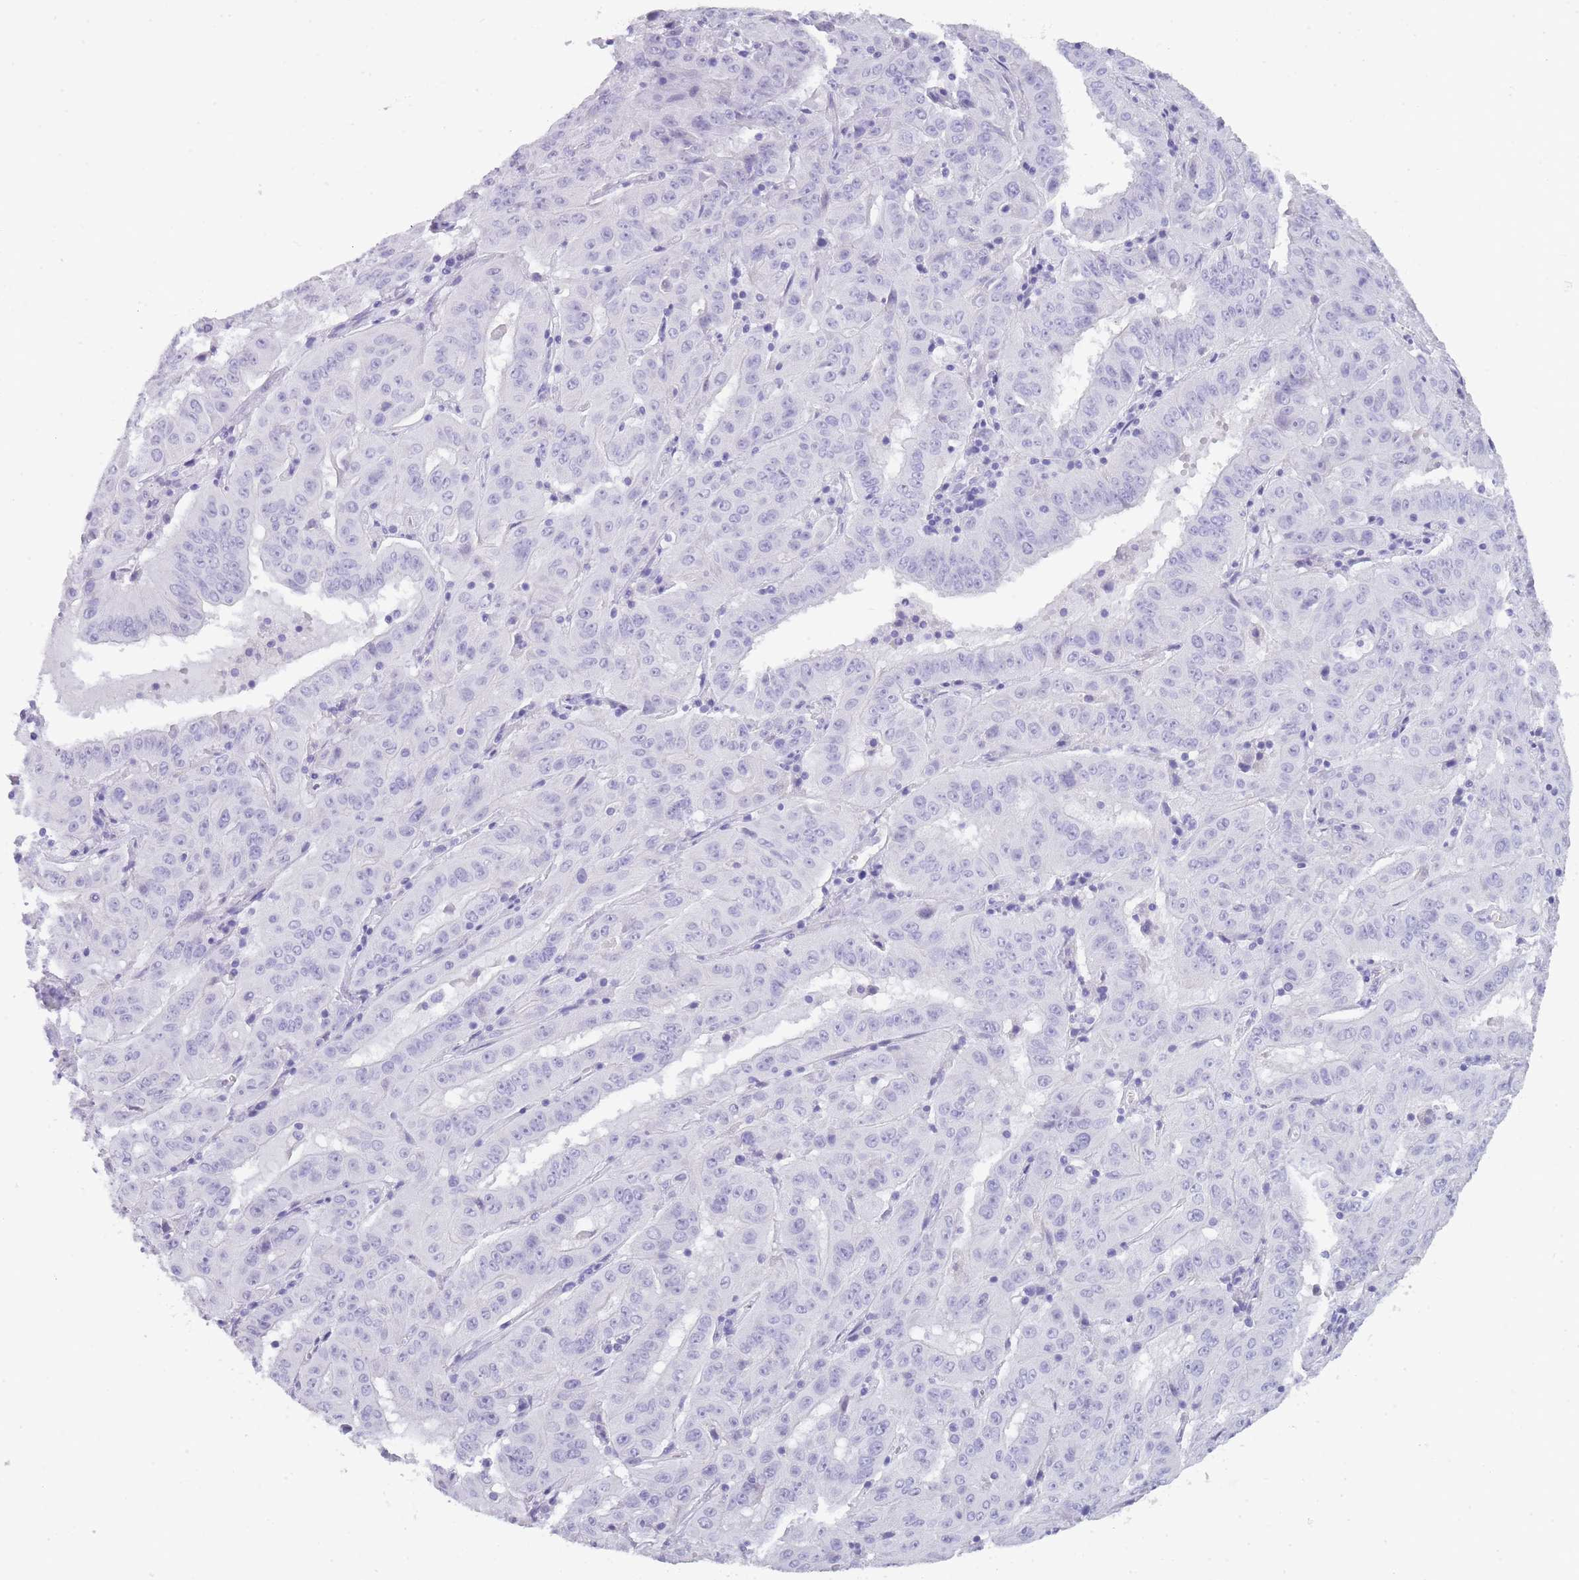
{"staining": {"intensity": "negative", "quantity": "none", "location": "none"}, "tissue": "pancreatic cancer", "cell_type": "Tumor cells", "image_type": "cancer", "snomed": [{"axis": "morphology", "description": "Adenocarcinoma, NOS"}, {"axis": "topography", "description": "Pancreas"}], "caption": "Pancreatic cancer (adenocarcinoma) was stained to show a protein in brown. There is no significant positivity in tumor cells.", "gene": "TCP11", "patient": {"sex": "male", "age": 63}}